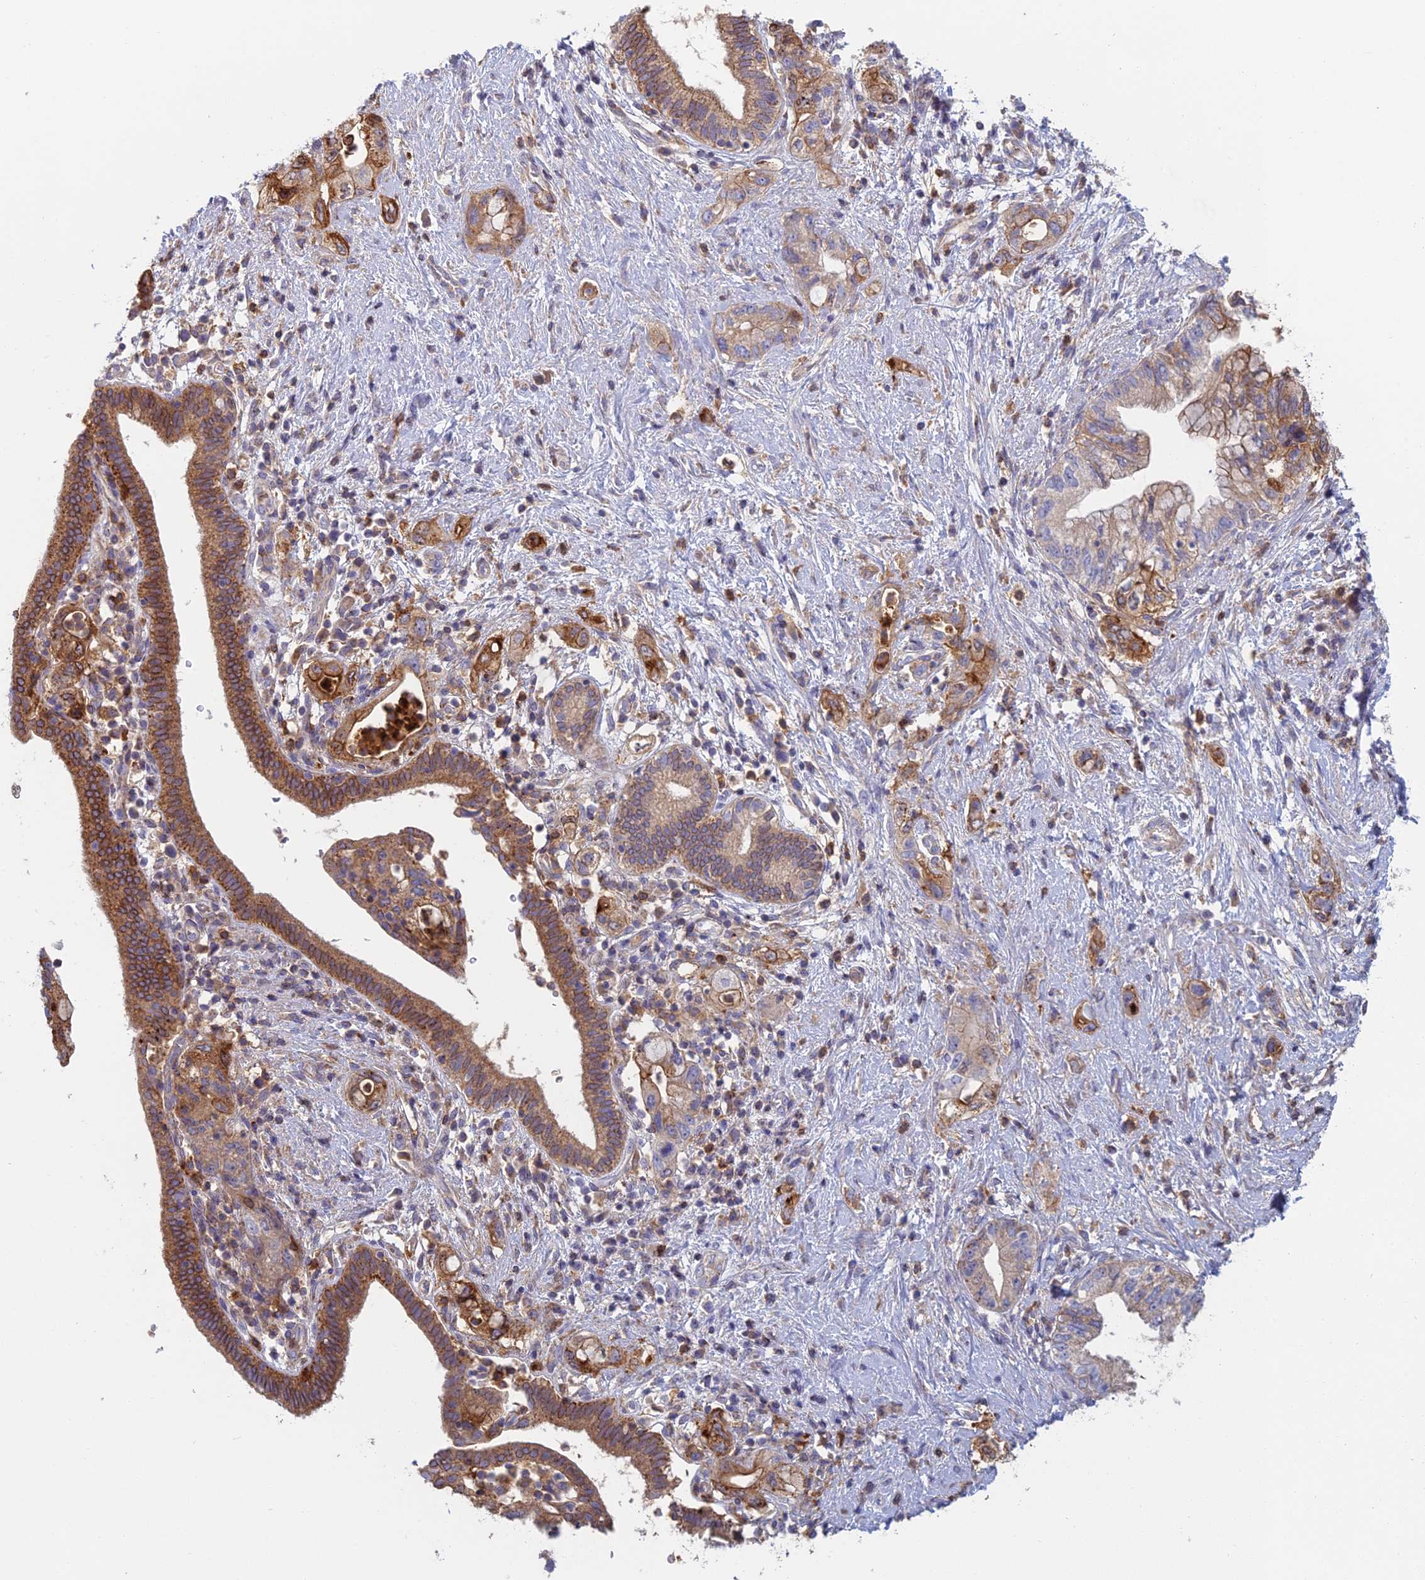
{"staining": {"intensity": "moderate", "quantity": ">75%", "location": "cytoplasmic/membranous"}, "tissue": "pancreatic cancer", "cell_type": "Tumor cells", "image_type": "cancer", "snomed": [{"axis": "morphology", "description": "Adenocarcinoma, NOS"}, {"axis": "topography", "description": "Pancreas"}], "caption": "A medium amount of moderate cytoplasmic/membranous expression is seen in about >75% of tumor cells in pancreatic cancer (adenocarcinoma) tissue. Using DAB (brown) and hematoxylin (blue) stains, captured at high magnification using brightfield microscopy.", "gene": "IFTAP", "patient": {"sex": "female", "age": 73}}